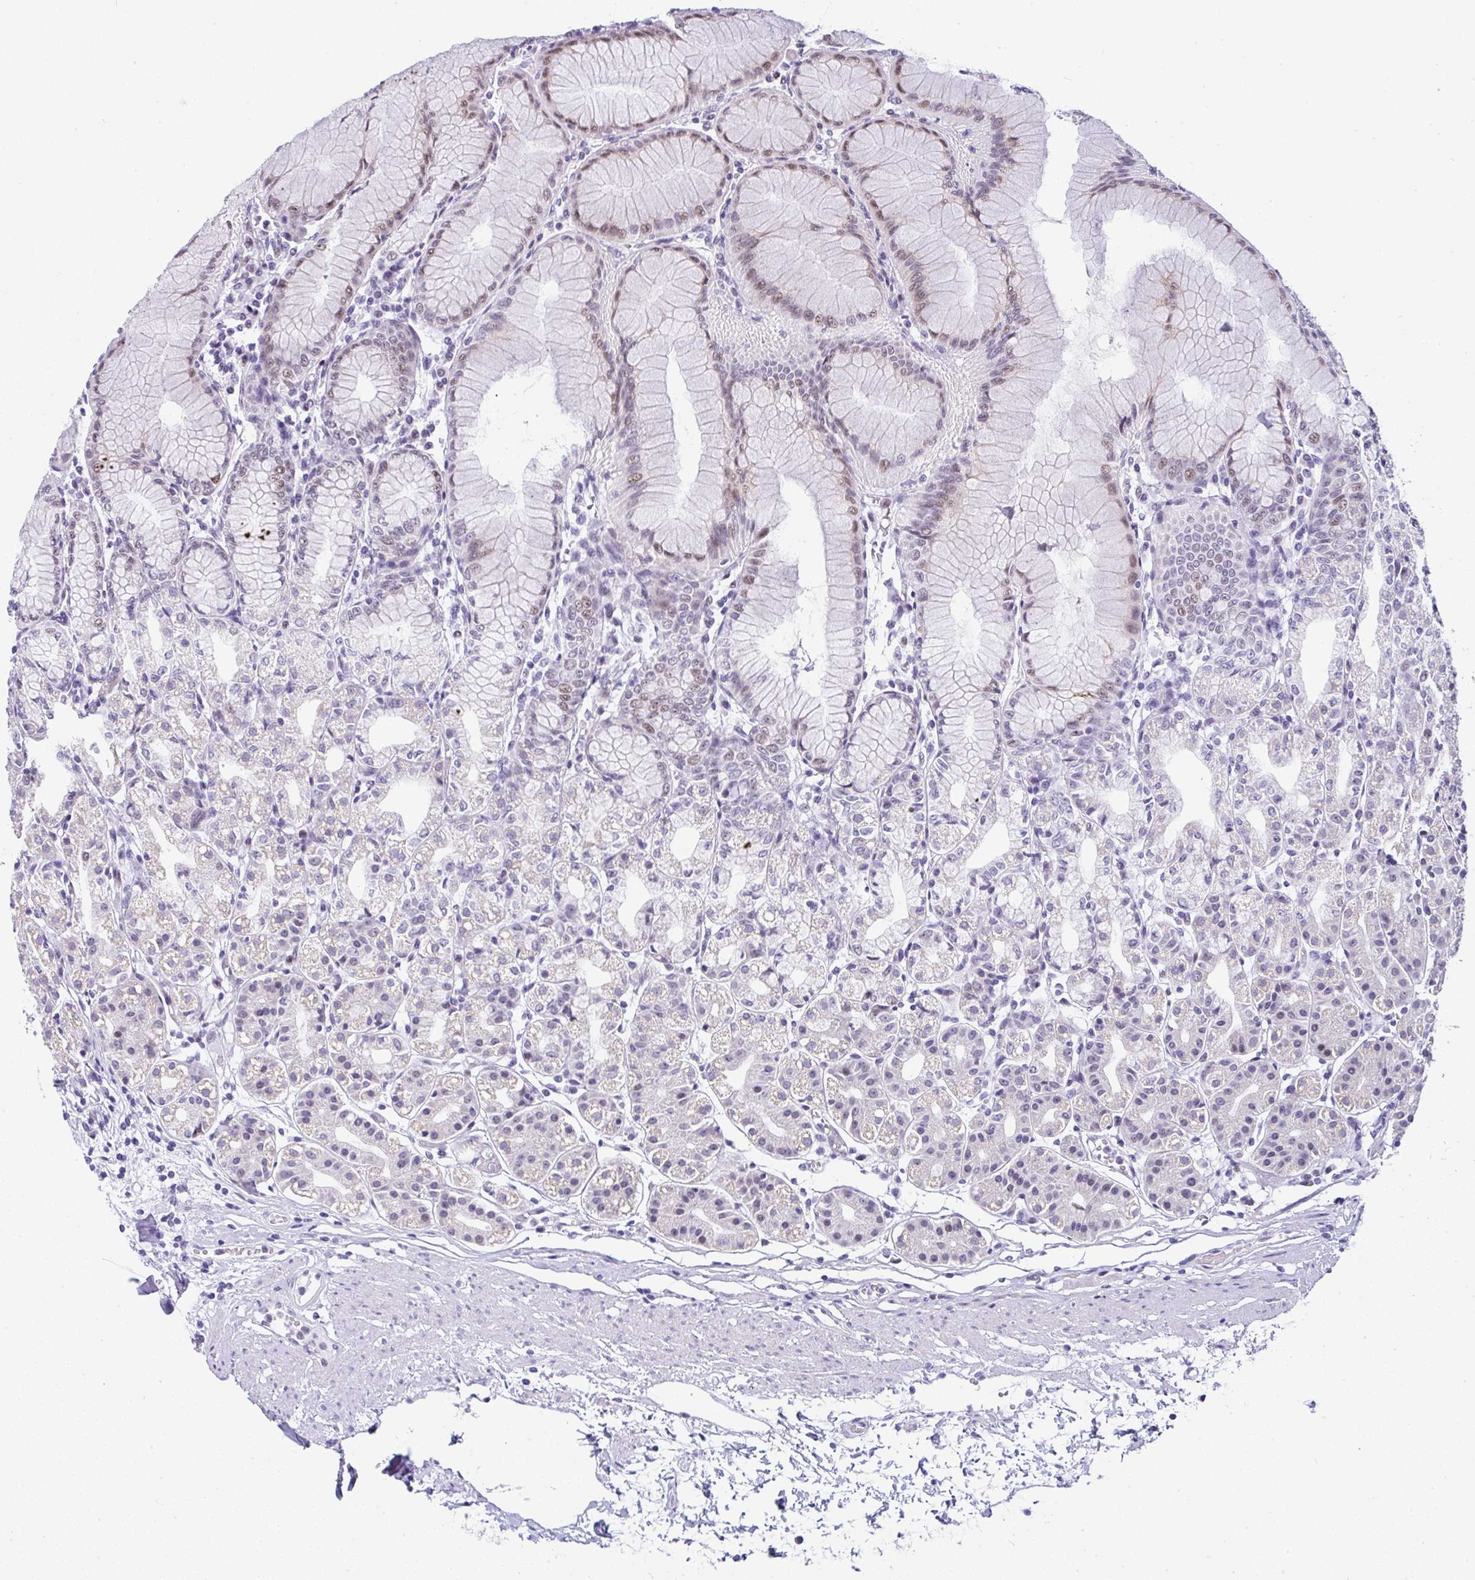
{"staining": {"intensity": "weak", "quantity": "<25%", "location": "nuclear"}, "tissue": "stomach", "cell_type": "Glandular cells", "image_type": "normal", "snomed": [{"axis": "morphology", "description": "Normal tissue, NOS"}, {"axis": "topography", "description": "Stomach"}], "caption": "Immunohistochemical staining of normal stomach exhibits no significant positivity in glandular cells. (DAB (3,3'-diaminobenzidine) immunohistochemistry (IHC) visualized using brightfield microscopy, high magnification).", "gene": "NR1D2", "patient": {"sex": "female", "age": 57}}